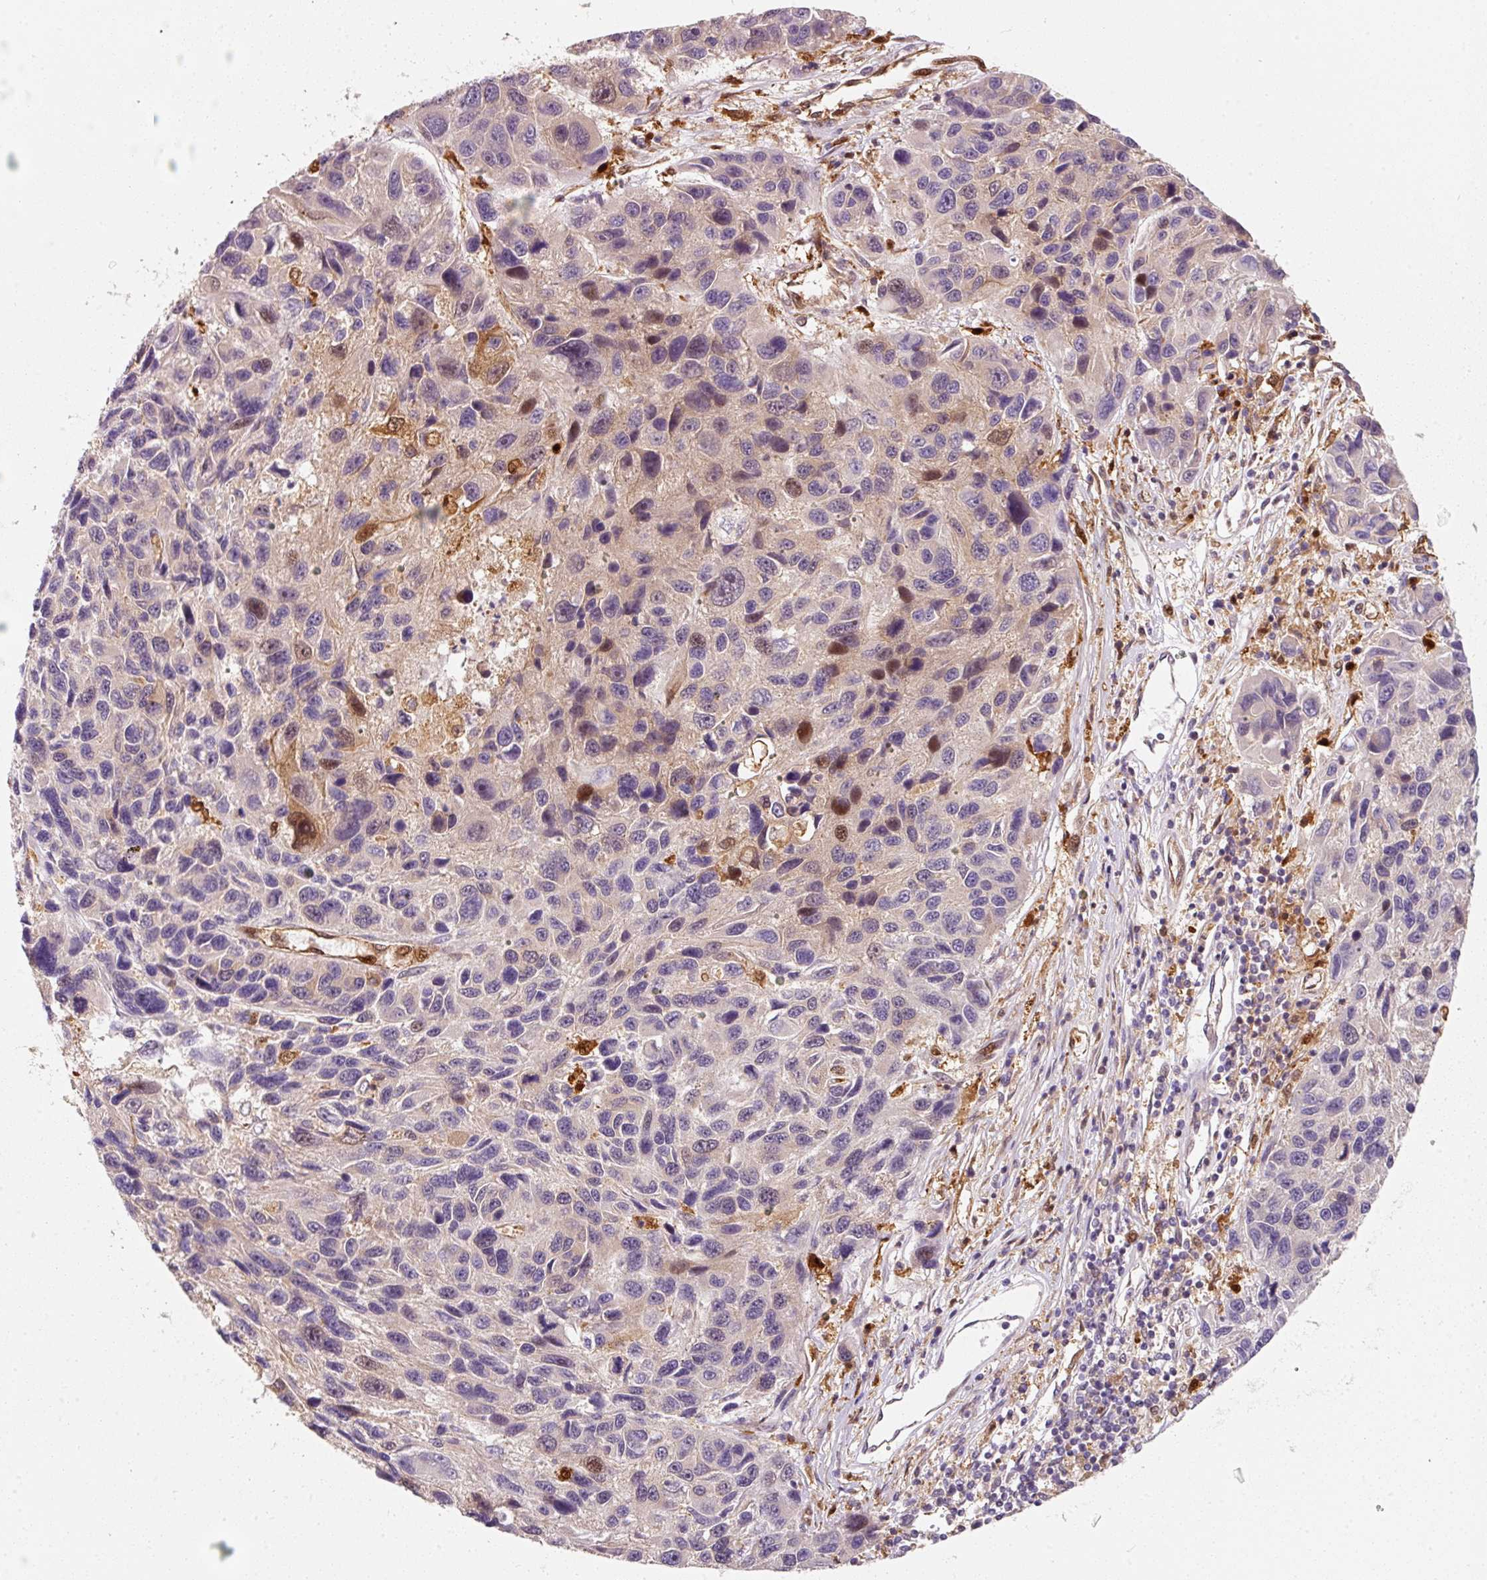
{"staining": {"intensity": "moderate", "quantity": "<25%", "location": "nuclear"}, "tissue": "melanoma", "cell_type": "Tumor cells", "image_type": "cancer", "snomed": [{"axis": "morphology", "description": "Malignant melanoma, NOS"}, {"axis": "topography", "description": "Skin"}], "caption": "Tumor cells reveal moderate nuclear expression in about <25% of cells in melanoma.", "gene": "IQGAP2", "patient": {"sex": "male", "age": 53}}